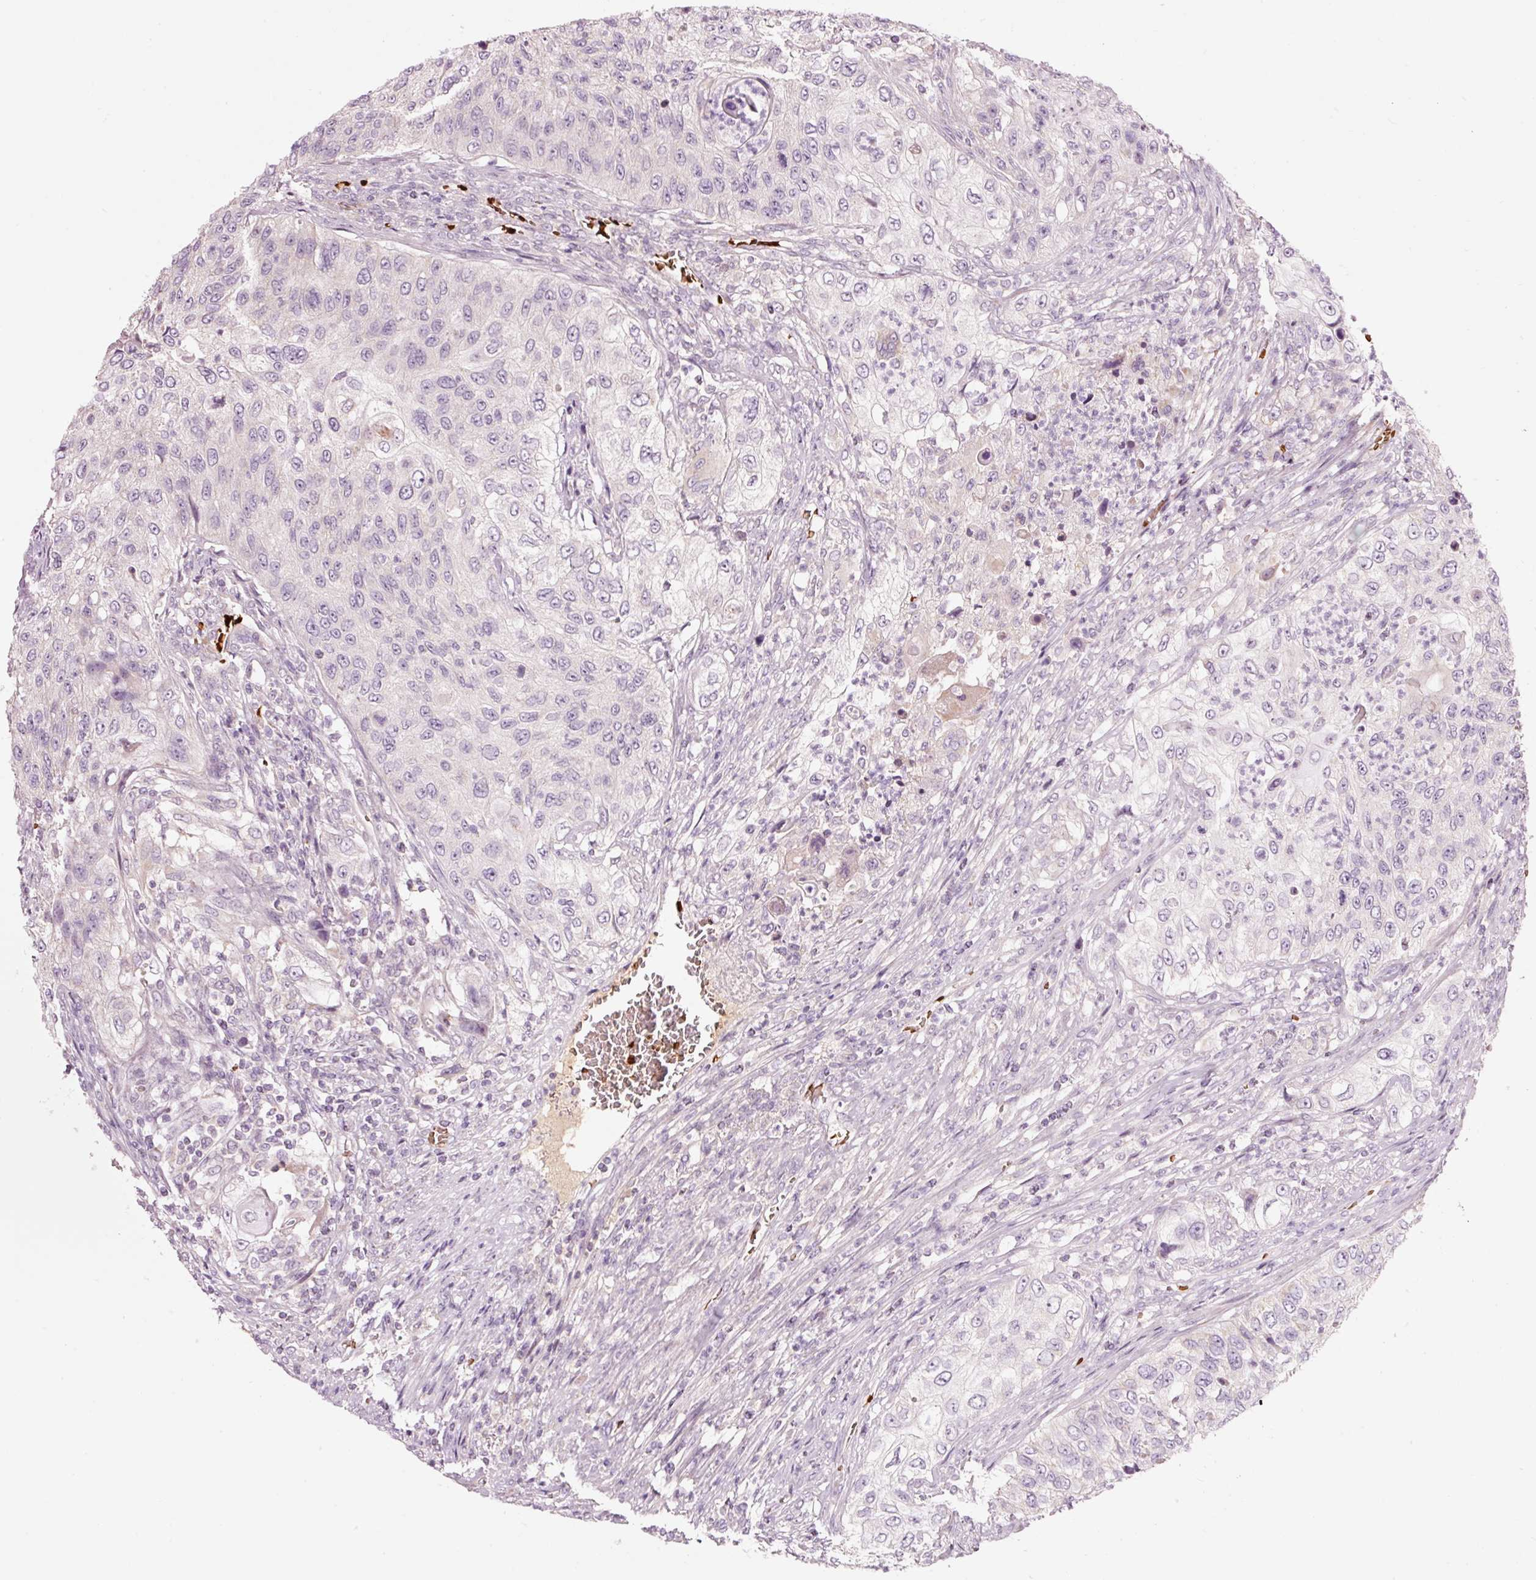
{"staining": {"intensity": "negative", "quantity": "none", "location": "none"}, "tissue": "urothelial cancer", "cell_type": "Tumor cells", "image_type": "cancer", "snomed": [{"axis": "morphology", "description": "Urothelial carcinoma, High grade"}, {"axis": "topography", "description": "Urinary bladder"}], "caption": "Immunohistochemical staining of human urothelial cancer displays no significant expression in tumor cells. (Stains: DAB immunohistochemistry with hematoxylin counter stain, Microscopy: brightfield microscopy at high magnification).", "gene": "LDHAL6B", "patient": {"sex": "female", "age": 60}}